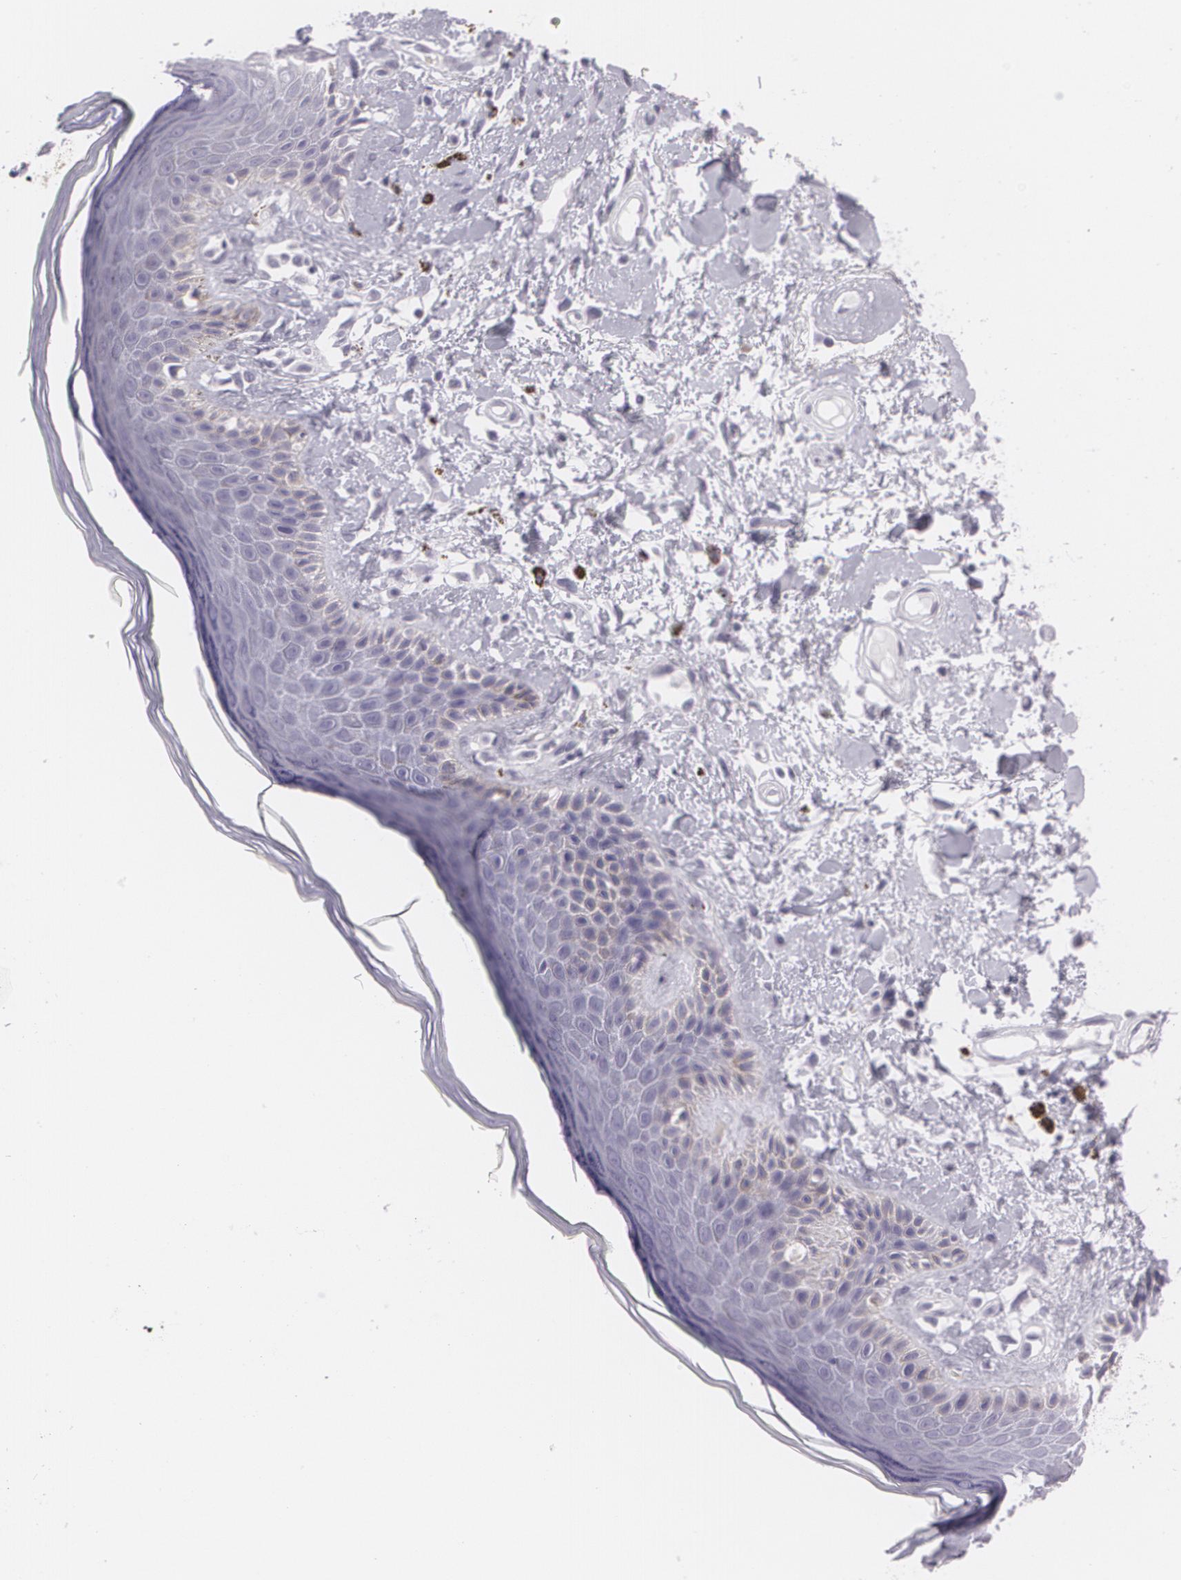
{"staining": {"intensity": "negative", "quantity": "none", "location": "none"}, "tissue": "skin", "cell_type": "Epidermal cells", "image_type": "normal", "snomed": [{"axis": "morphology", "description": "Normal tissue, NOS"}, {"axis": "topography", "description": "Anal"}], "caption": "Immunohistochemistry (IHC) micrograph of benign skin: human skin stained with DAB exhibits no significant protein positivity in epidermal cells. (Brightfield microscopy of DAB (3,3'-diaminobenzidine) IHC at high magnification).", "gene": "MAP2", "patient": {"sex": "female", "age": 78}}